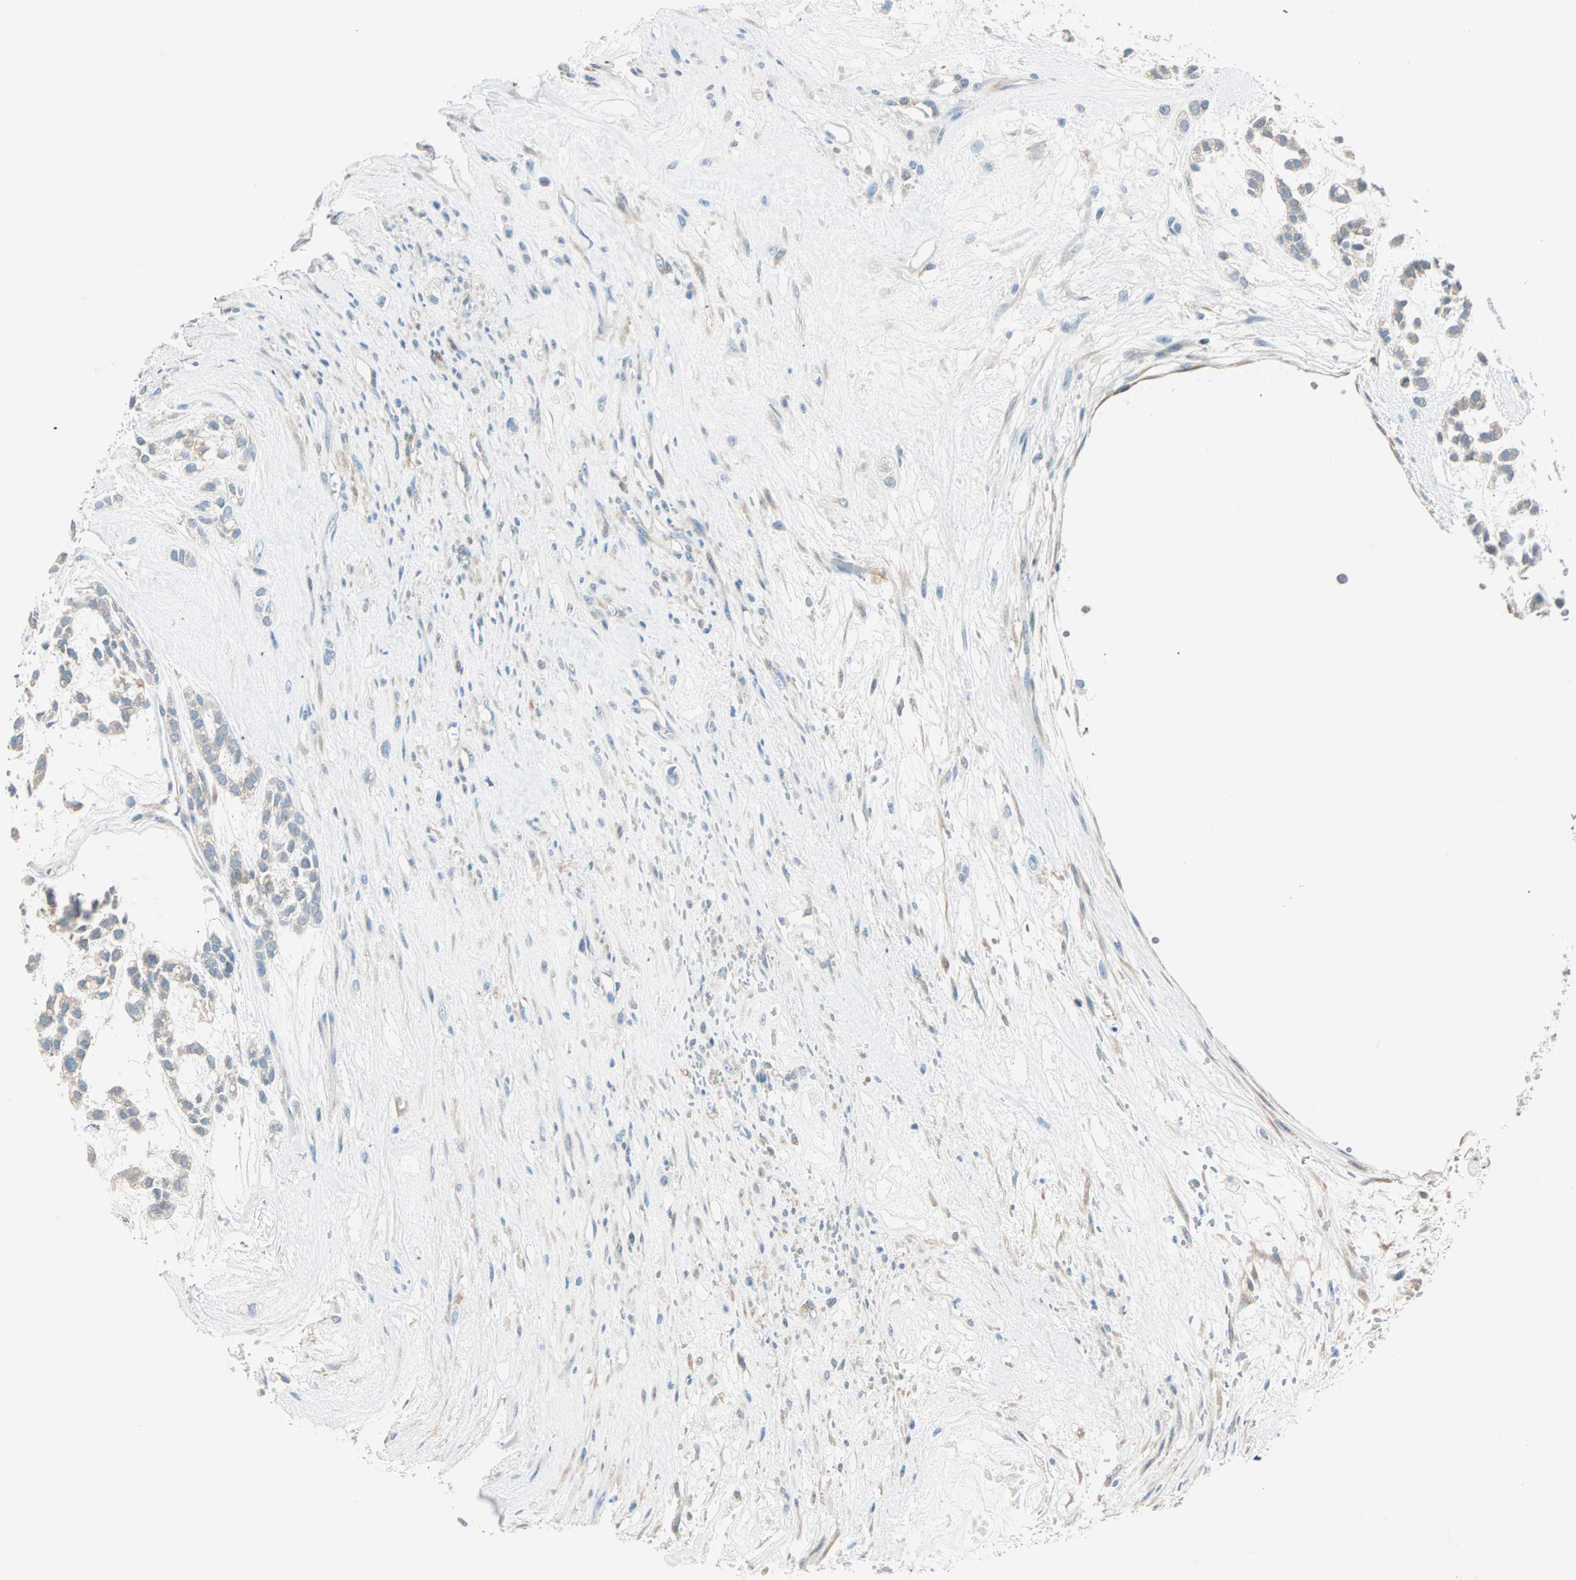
{"staining": {"intensity": "weak", "quantity": ">75%", "location": "cytoplasmic/membranous"}, "tissue": "head and neck cancer", "cell_type": "Tumor cells", "image_type": "cancer", "snomed": [{"axis": "morphology", "description": "Carcinoma, NOS"}, {"axis": "topography", "description": "Head-Neck"}], "caption": "A brown stain highlights weak cytoplasmic/membranous staining of a protein in head and neck cancer tumor cells.", "gene": "ATF6", "patient": {"sex": "male", "age": 87}}